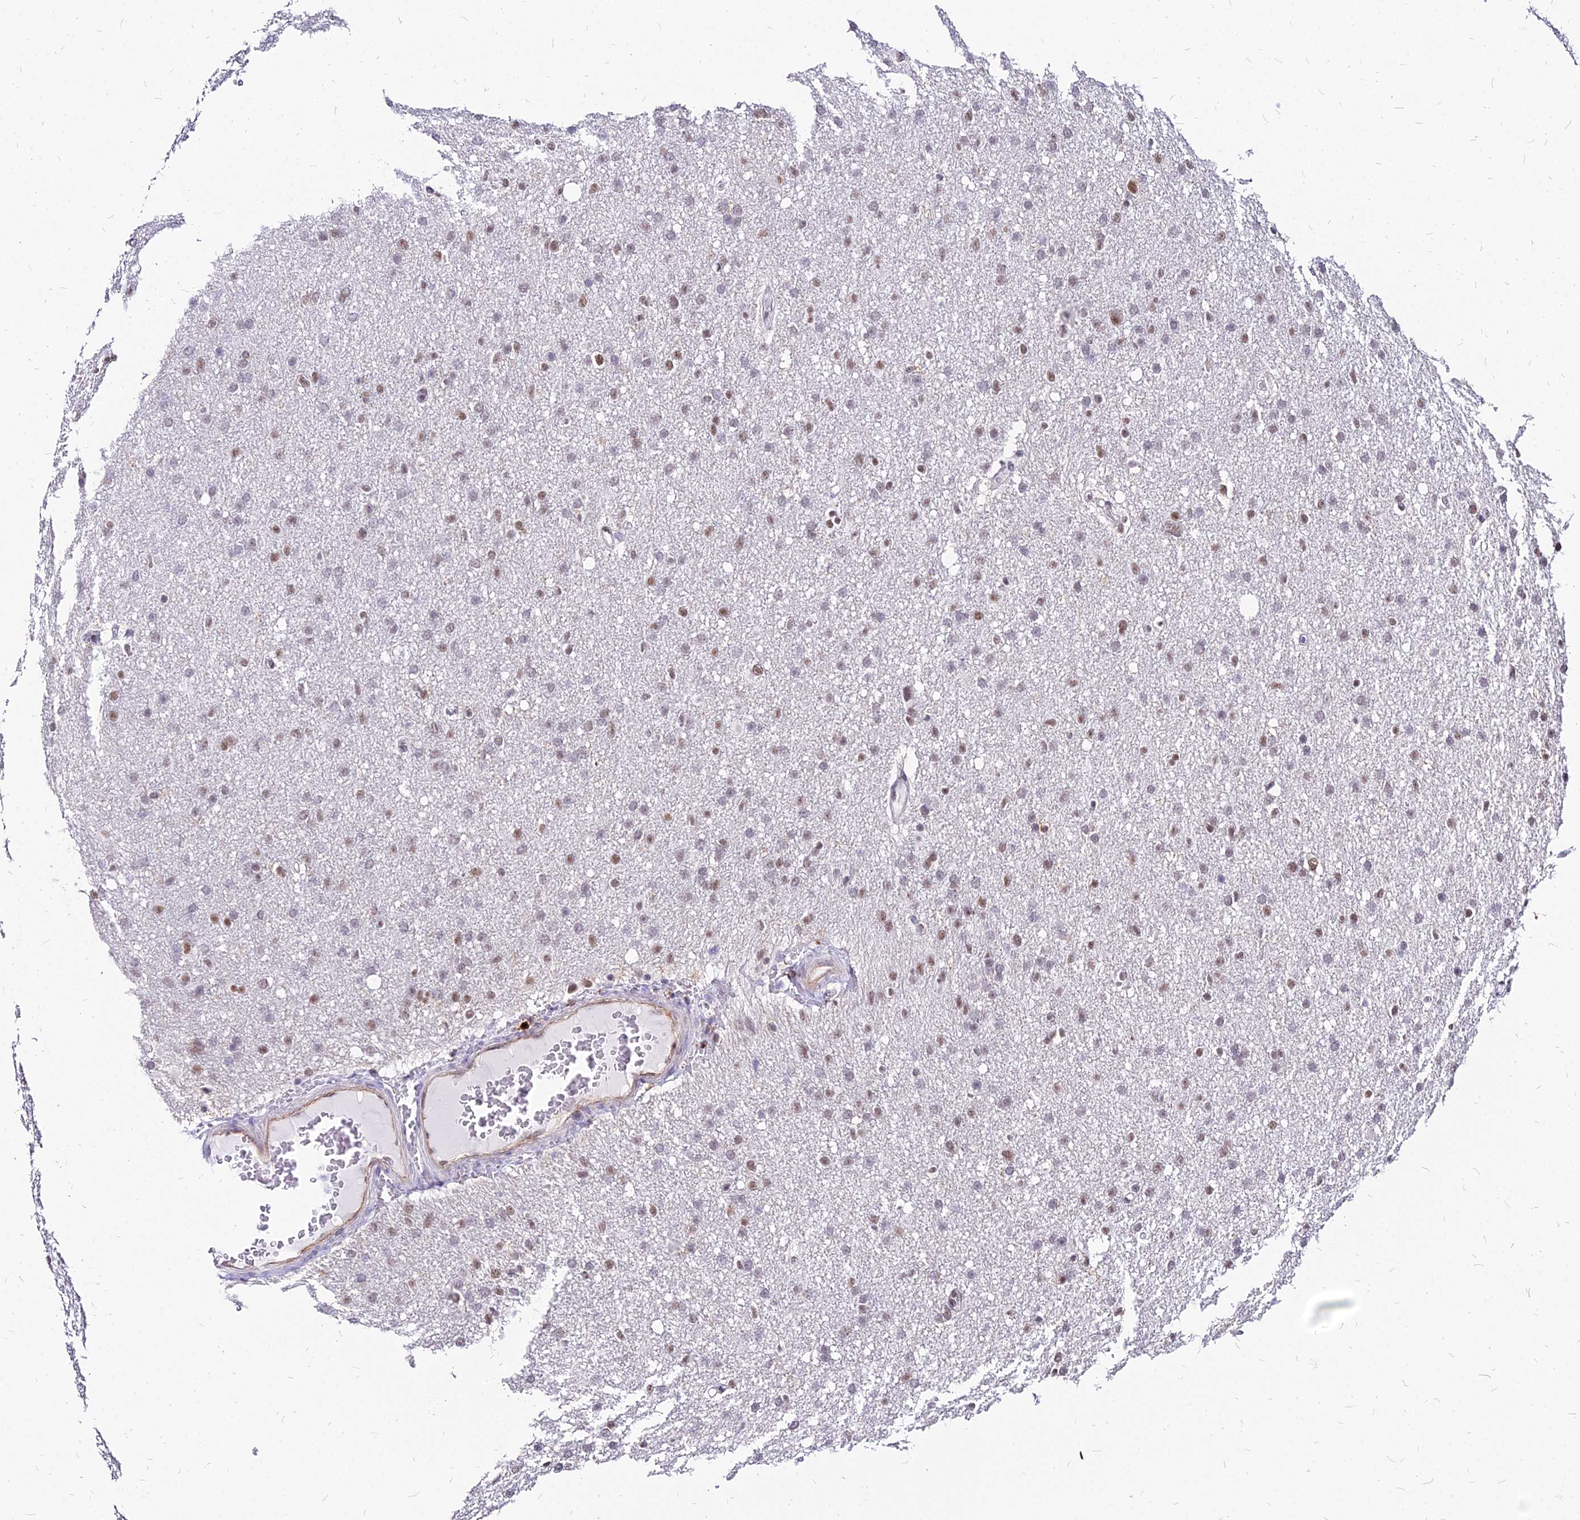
{"staining": {"intensity": "moderate", "quantity": "25%-75%", "location": "nuclear"}, "tissue": "glioma", "cell_type": "Tumor cells", "image_type": "cancer", "snomed": [{"axis": "morphology", "description": "Glioma, malignant, High grade"}, {"axis": "topography", "description": "Cerebral cortex"}], "caption": "There is medium levels of moderate nuclear staining in tumor cells of glioma, as demonstrated by immunohistochemical staining (brown color).", "gene": "FDX2", "patient": {"sex": "female", "age": 36}}